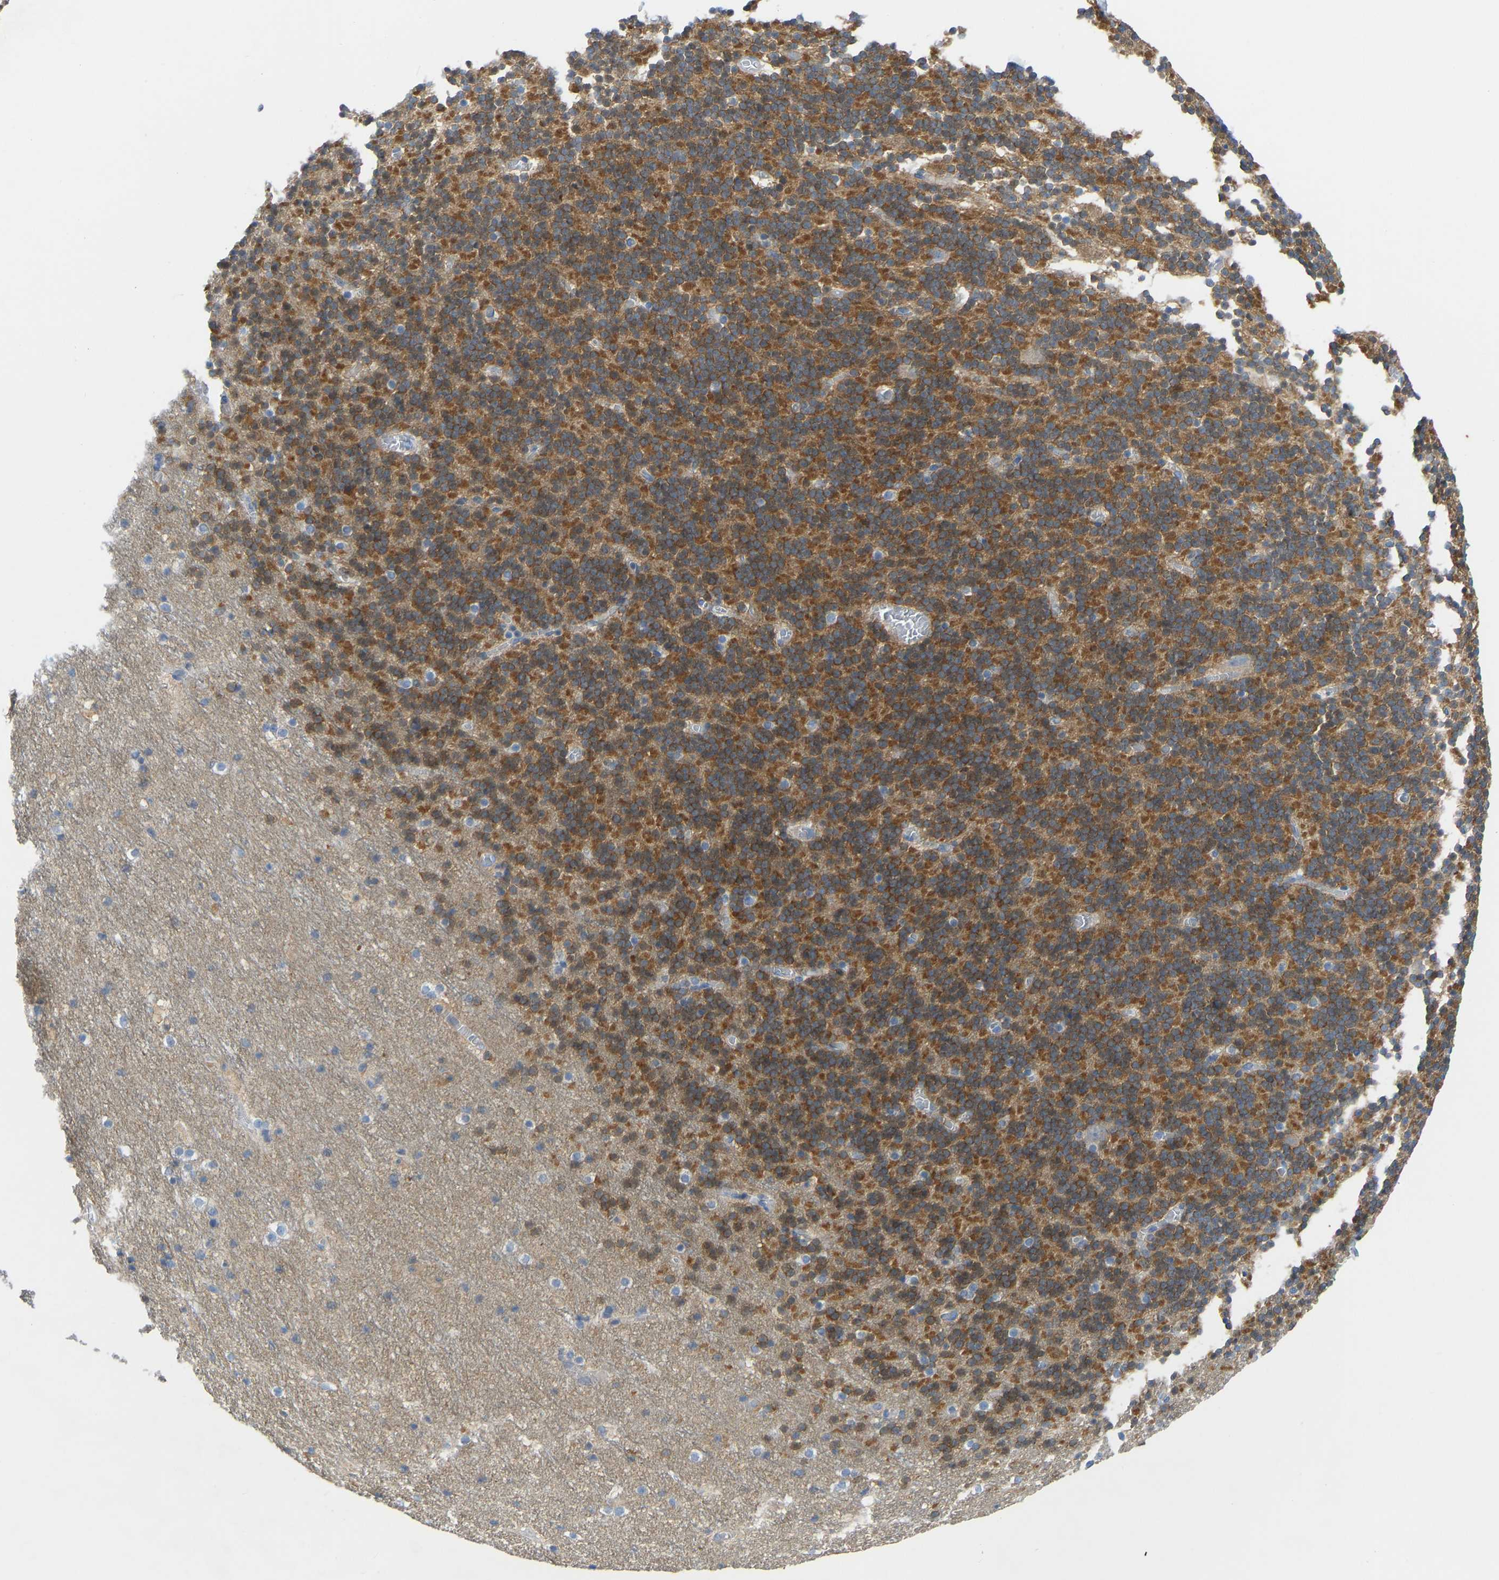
{"staining": {"intensity": "moderate", "quantity": ">75%", "location": "cytoplasmic/membranous"}, "tissue": "cerebellum", "cell_type": "Cells in granular layer", "image_type": "normal", "snomed": [{"axis": "morphology", "description": "Normal tissue, NOS"}, {"axis": "topography", "description": "Cerebellum"}], "caption": "Protein expression analysis of unremarkable human cerebellum reveals moderate cytoplasmic/membranous expression in about >75% of cells in granular layer. (DAB = brown stain, brightfield microscopy at high magnification).", "gene": "PPP3CA", "patient": {"sex": "male", "age": 45}}